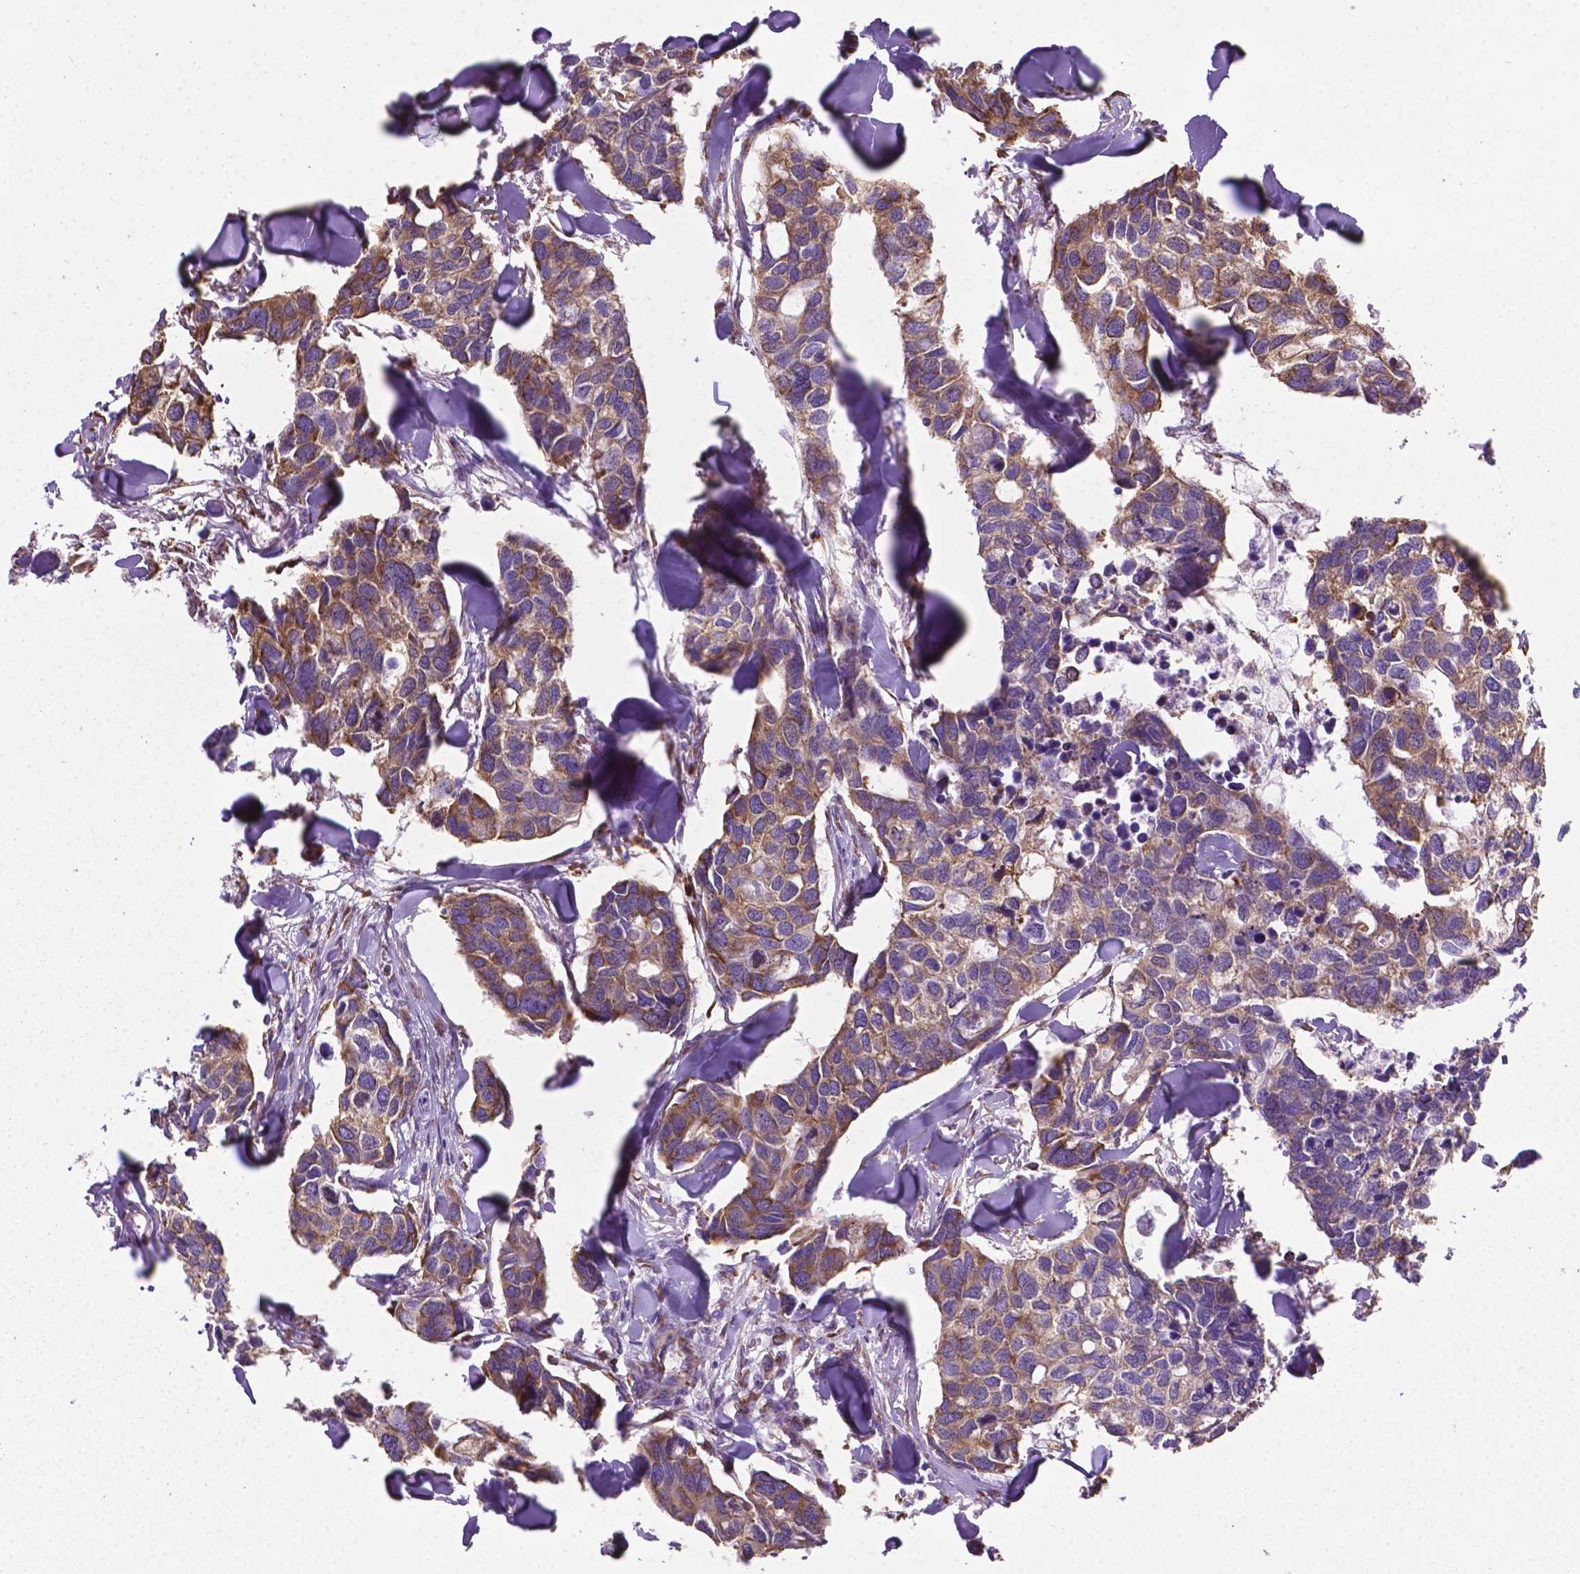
{"staining": {"intensity": "moderate", "quantity": ">75%", "location": "cytoplasmic/membranous"}, "tissue": "breast cancer", "cell_type": "Tumor cells", "image_type": "cancer", "snomed": [{"axis": "morphology", "description": "Duct carcinoma"}, {"axis": "topography", "description": "Breast"}], "caption": "Protein expression analysis of human breast cancer (invasive ductal carcinoma) reveals moderate cytoplasmic/membranous expression in approximately >75% of tumor cells.", "gene": "RPL29", "patient": {"sex": "female", "age": 83}}